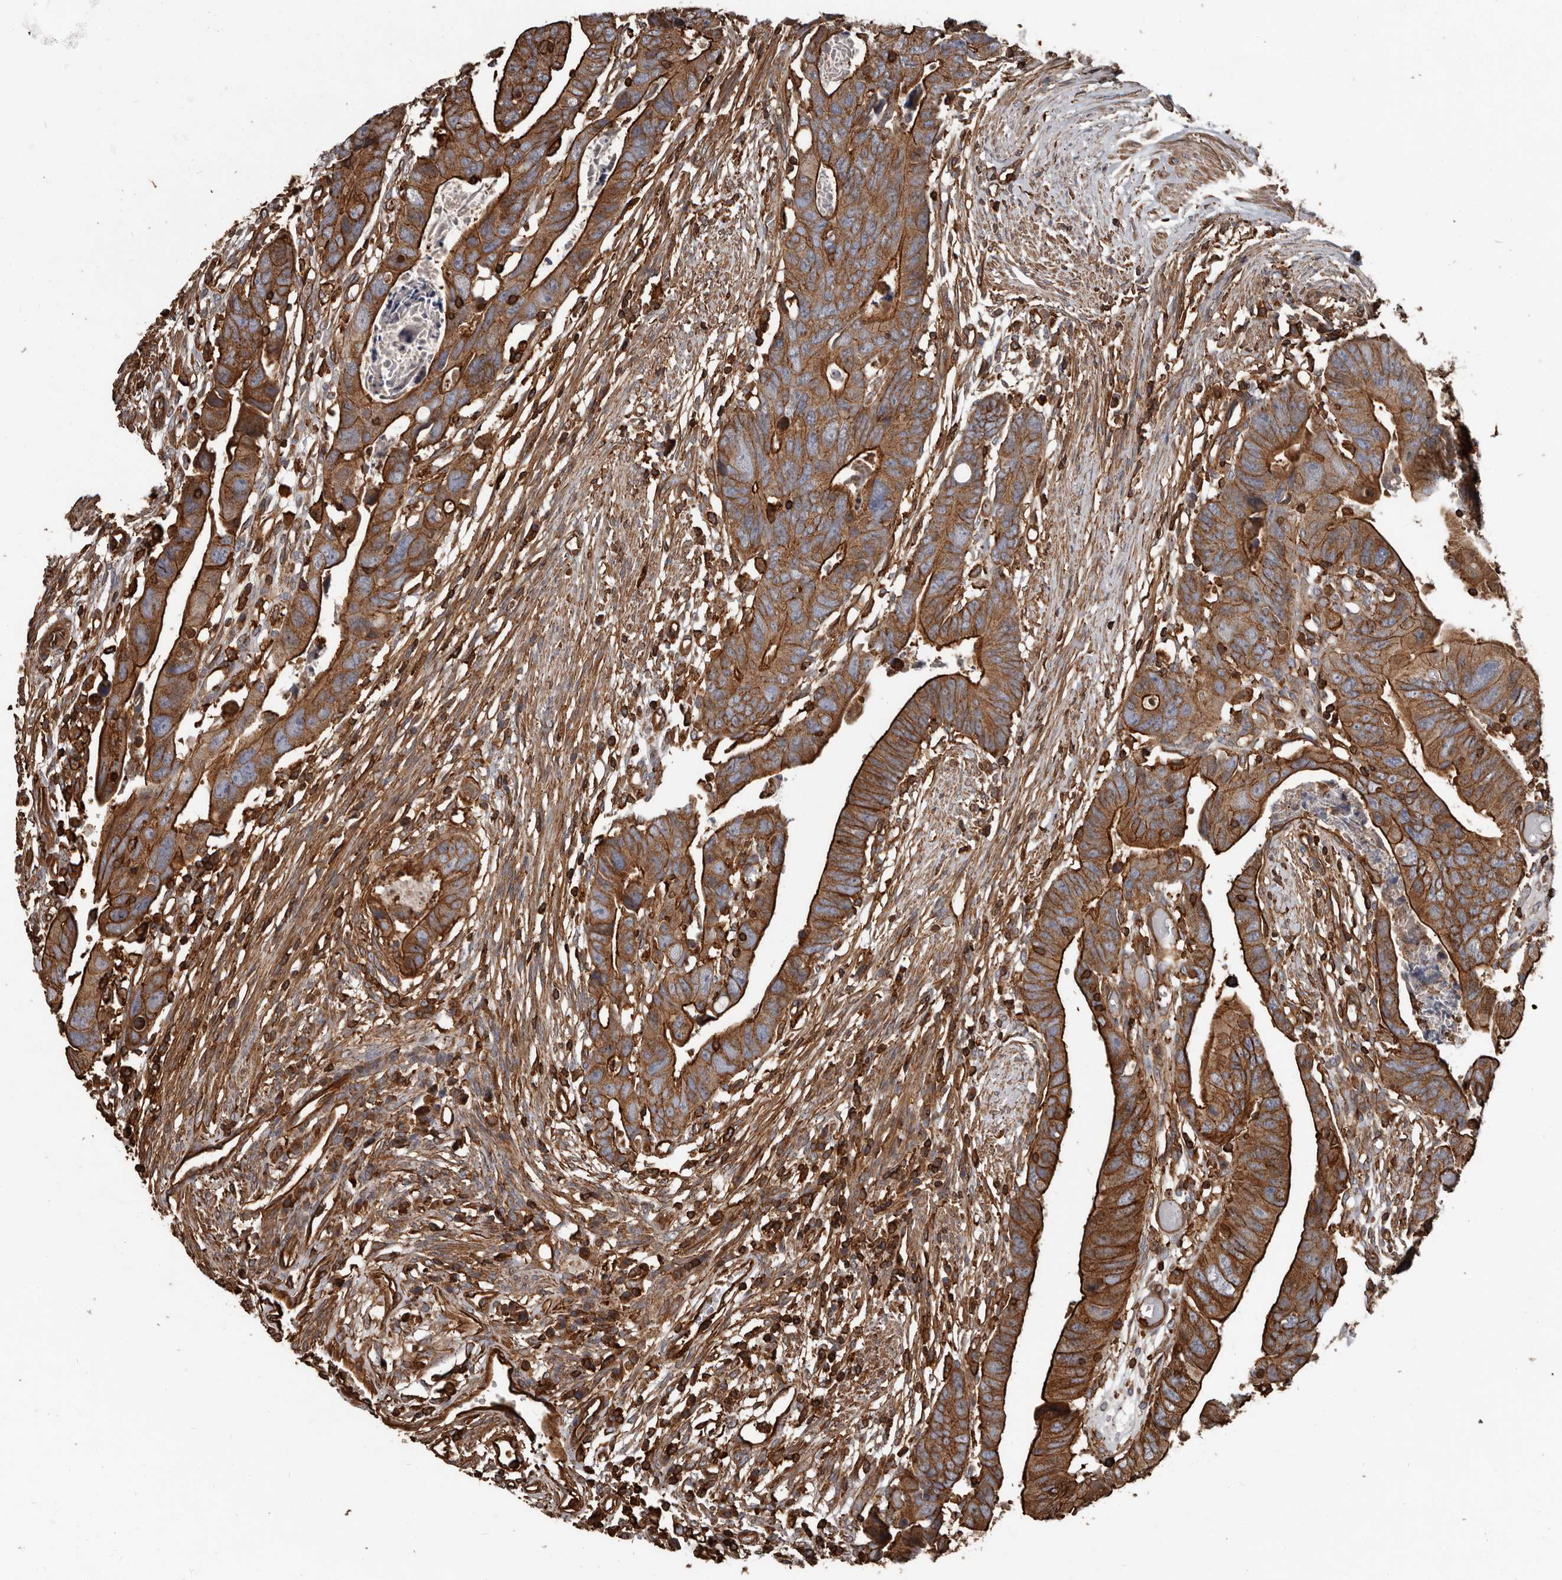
{"staining": {"intensity": "strong", "quantity": ">75%", "location": "cytoplasmic/membranous"}, "tissue": "colorectal cancer", "cell_type": "Tumor cells", "image_type": "cancer", "snomed": [{"axis": "morphology", "description": "Adenocarcinoma, NOS"}, {"axis": "topography", "description": "Rectum"}], "caption": "Protein positivity by immunohistochemistry exhibits strong cytoplasmic/membranous staining in approximately >75% of tumor cells in colorectal adenocarcinoma. The protein is stained brown, and the nuclei are stained in blue (DAB IHC with brightfield microscopy, high magnification).", "gene": "DENND6B", "patient": {"sex": "female", "age": 65}}